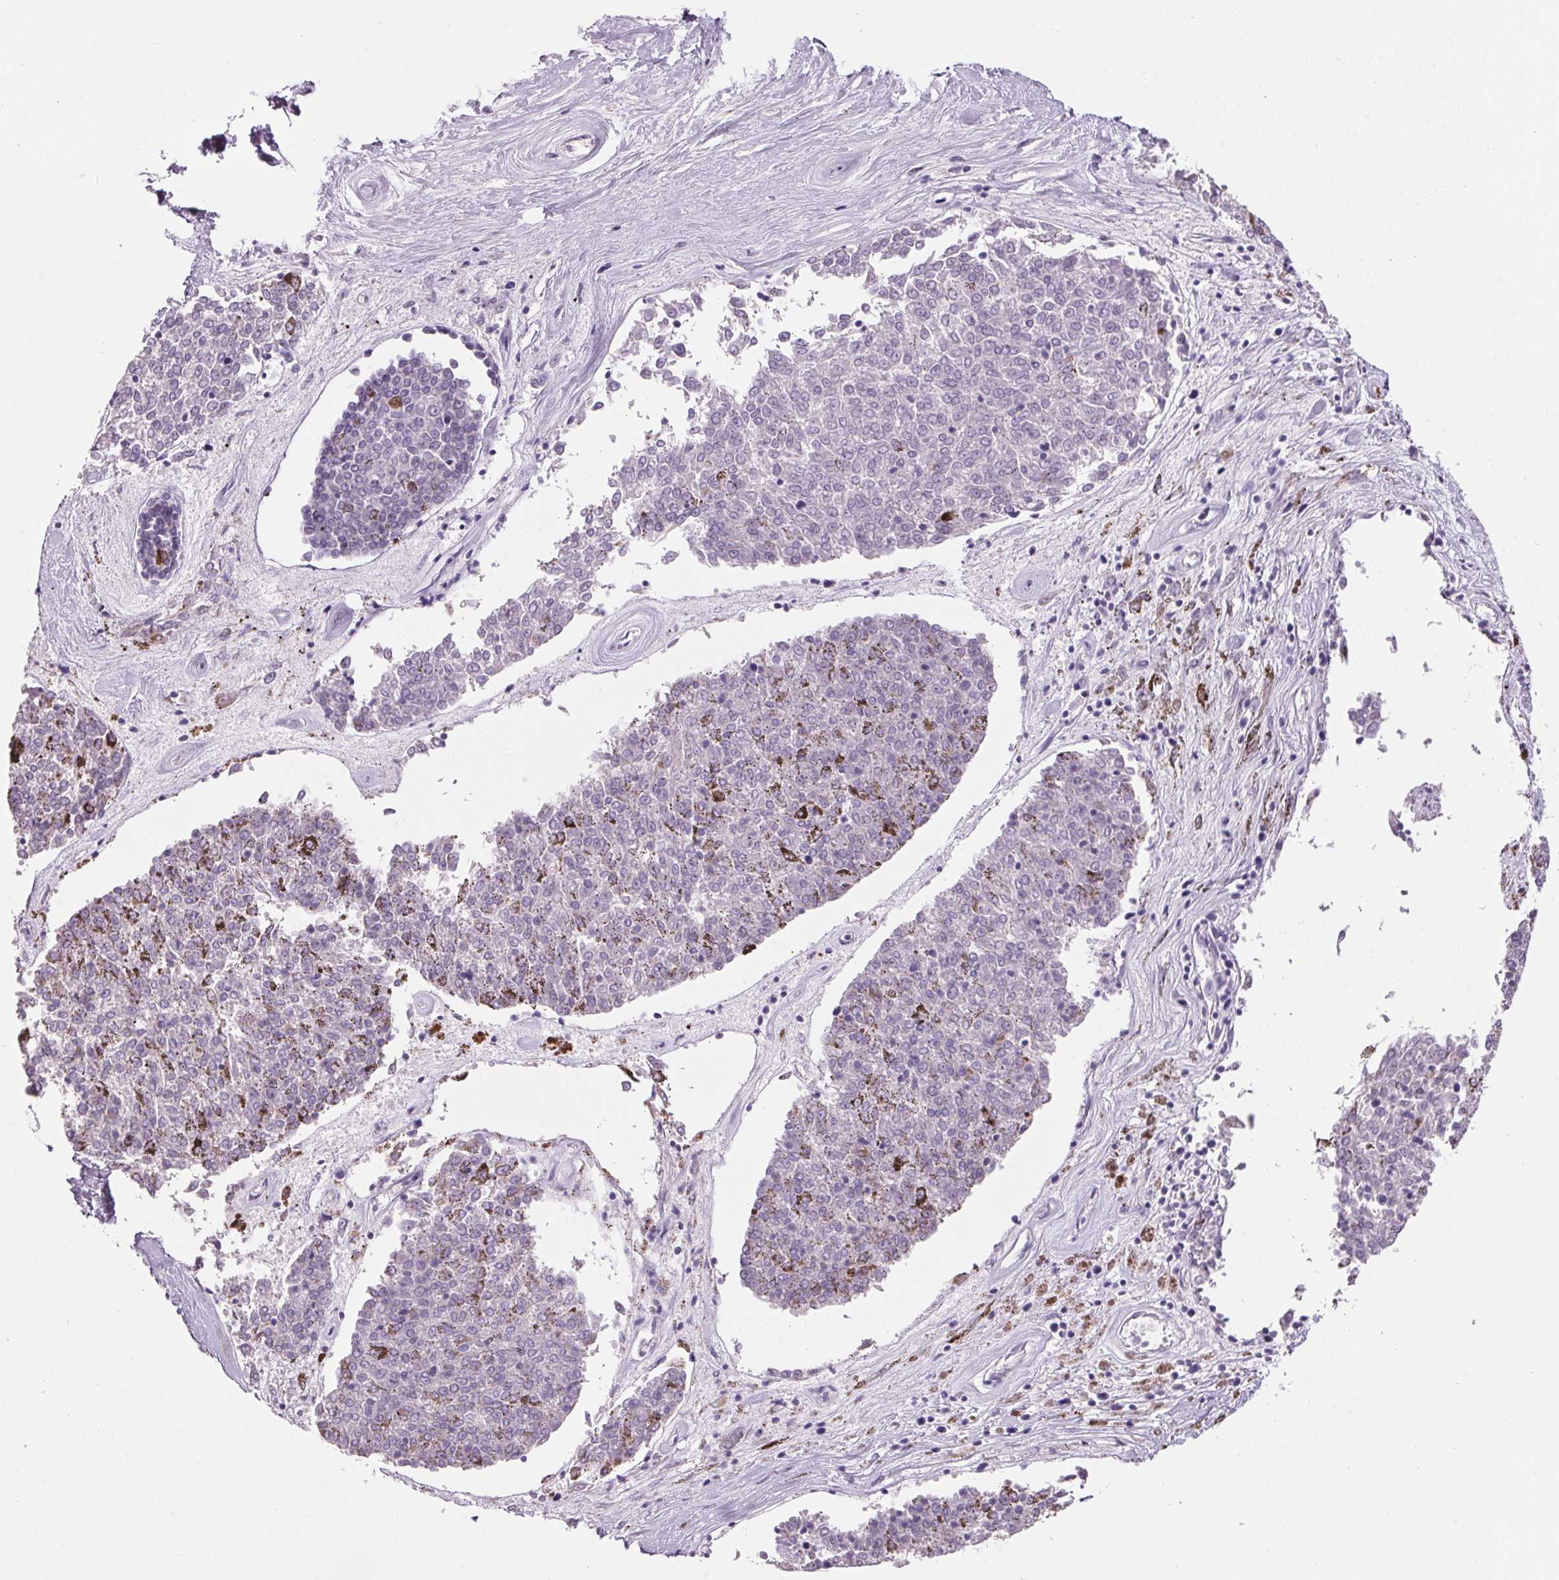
{"staining": {"intensity": "negative", "quantity": "none", "location": "none"}, "tissue": "melanoma", "cell_type": "Tumor cells", "image_type": "cancer", "snomed": [{"axis": "morphology", "description": "Malignant melanoma, NOS"}, {"axis": "topography", "description": "Skin"}], "caption": "Melanoma was stained to show a protein in brown. There is no significant expression in tumor cells.", "gene": "HBQ1", "patient": {"sex": "female", "age": 72}}